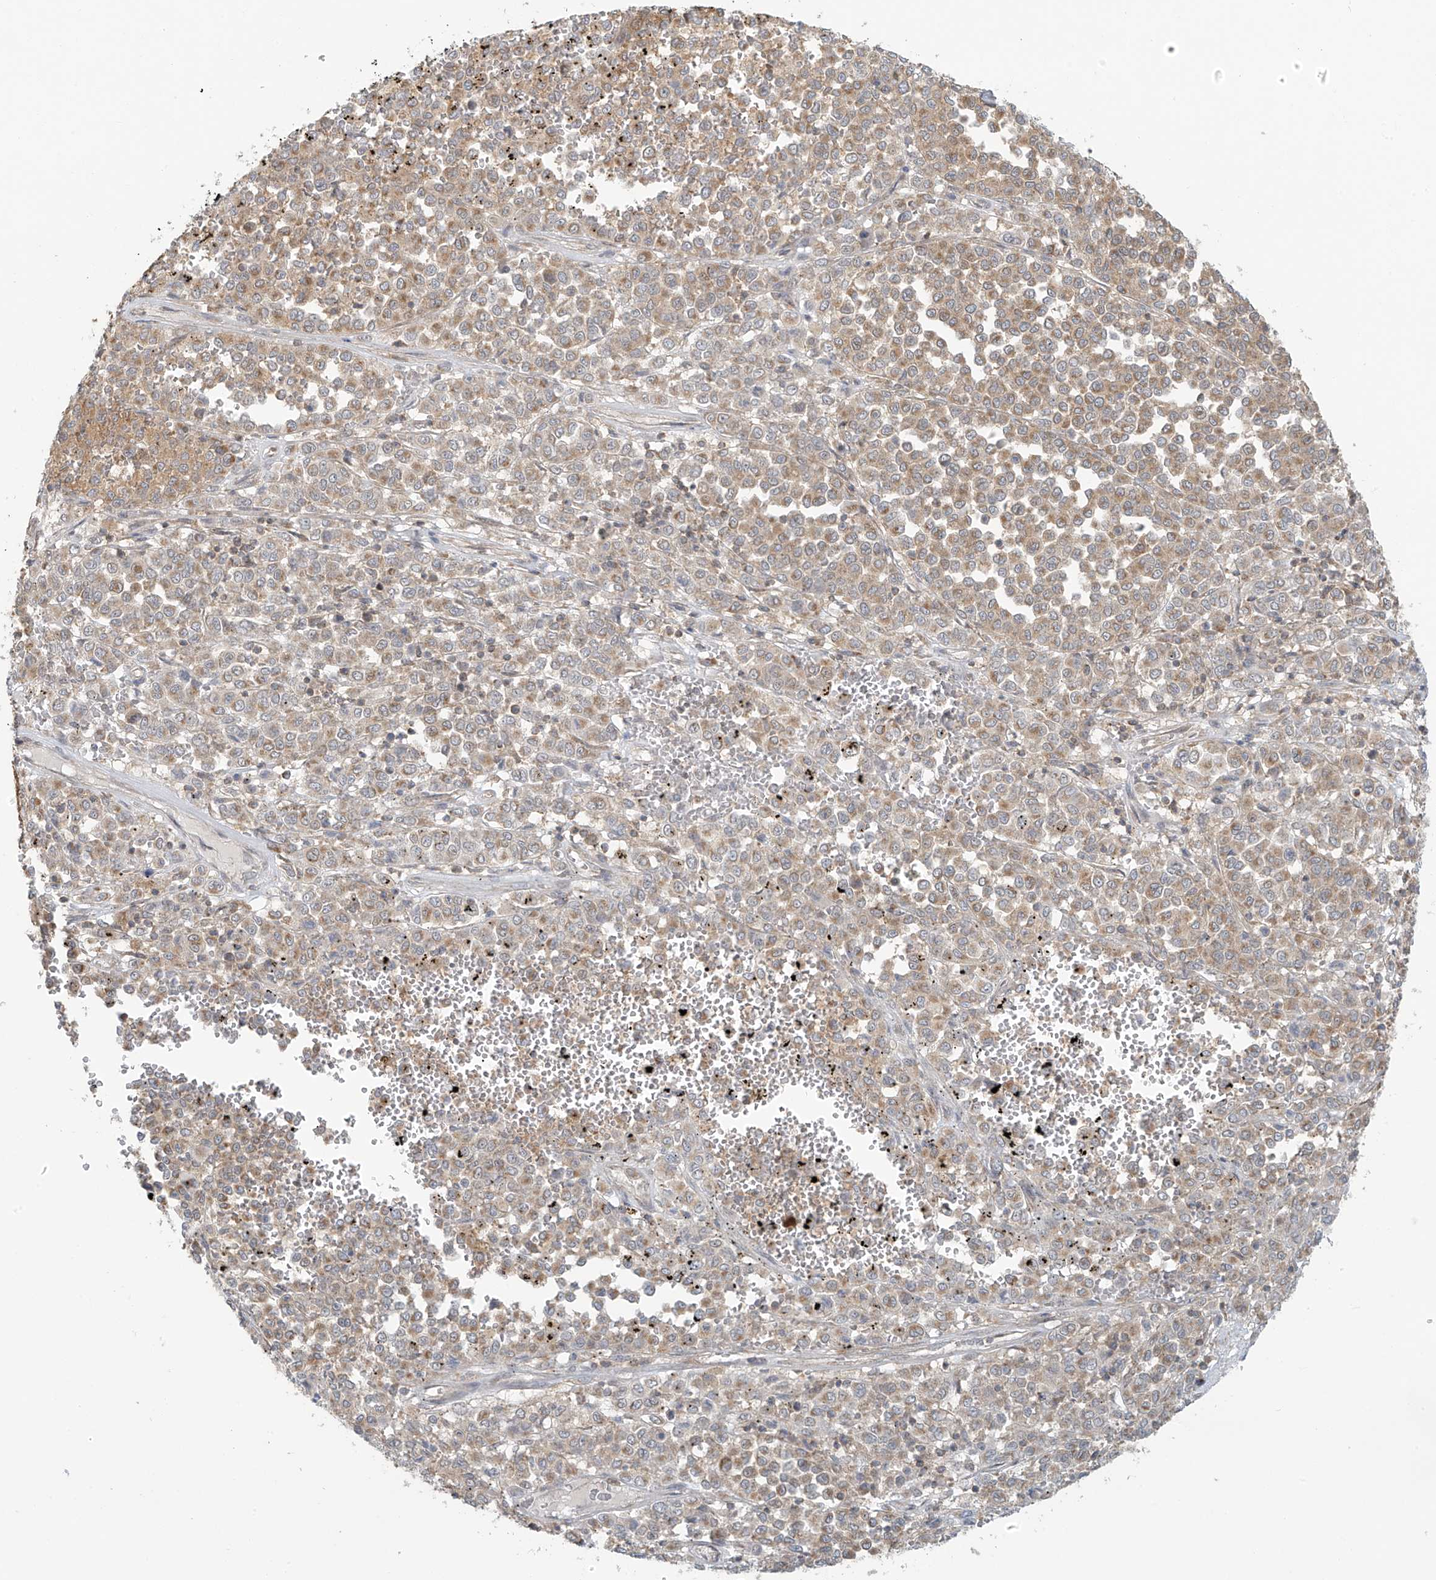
{"staining": {"intensity": "weak", "quantity": ">75%", "location": "cytoplasmic/membranous"}, "tissue": "melanoma", "cell_type": "Tumor cells", "image_type": "cancer", "snomed": [{"axis": "morphology", "description": "Malignant melanoma, Metastatic site"}, {"axis": "topography", "description": "Pancreas"}], "caption": "This photomicrograph shows malignant melanoma (metastatic site) stained with immunohistochemistry (IHC) to label a protein in brown. The cytoplasmic/membranous of tumor cells show weak positivity for the protein. Nuclei are counter-stained blue.", "gene": "HDDC2", "patient": {"sex": "female", "age": 30}}